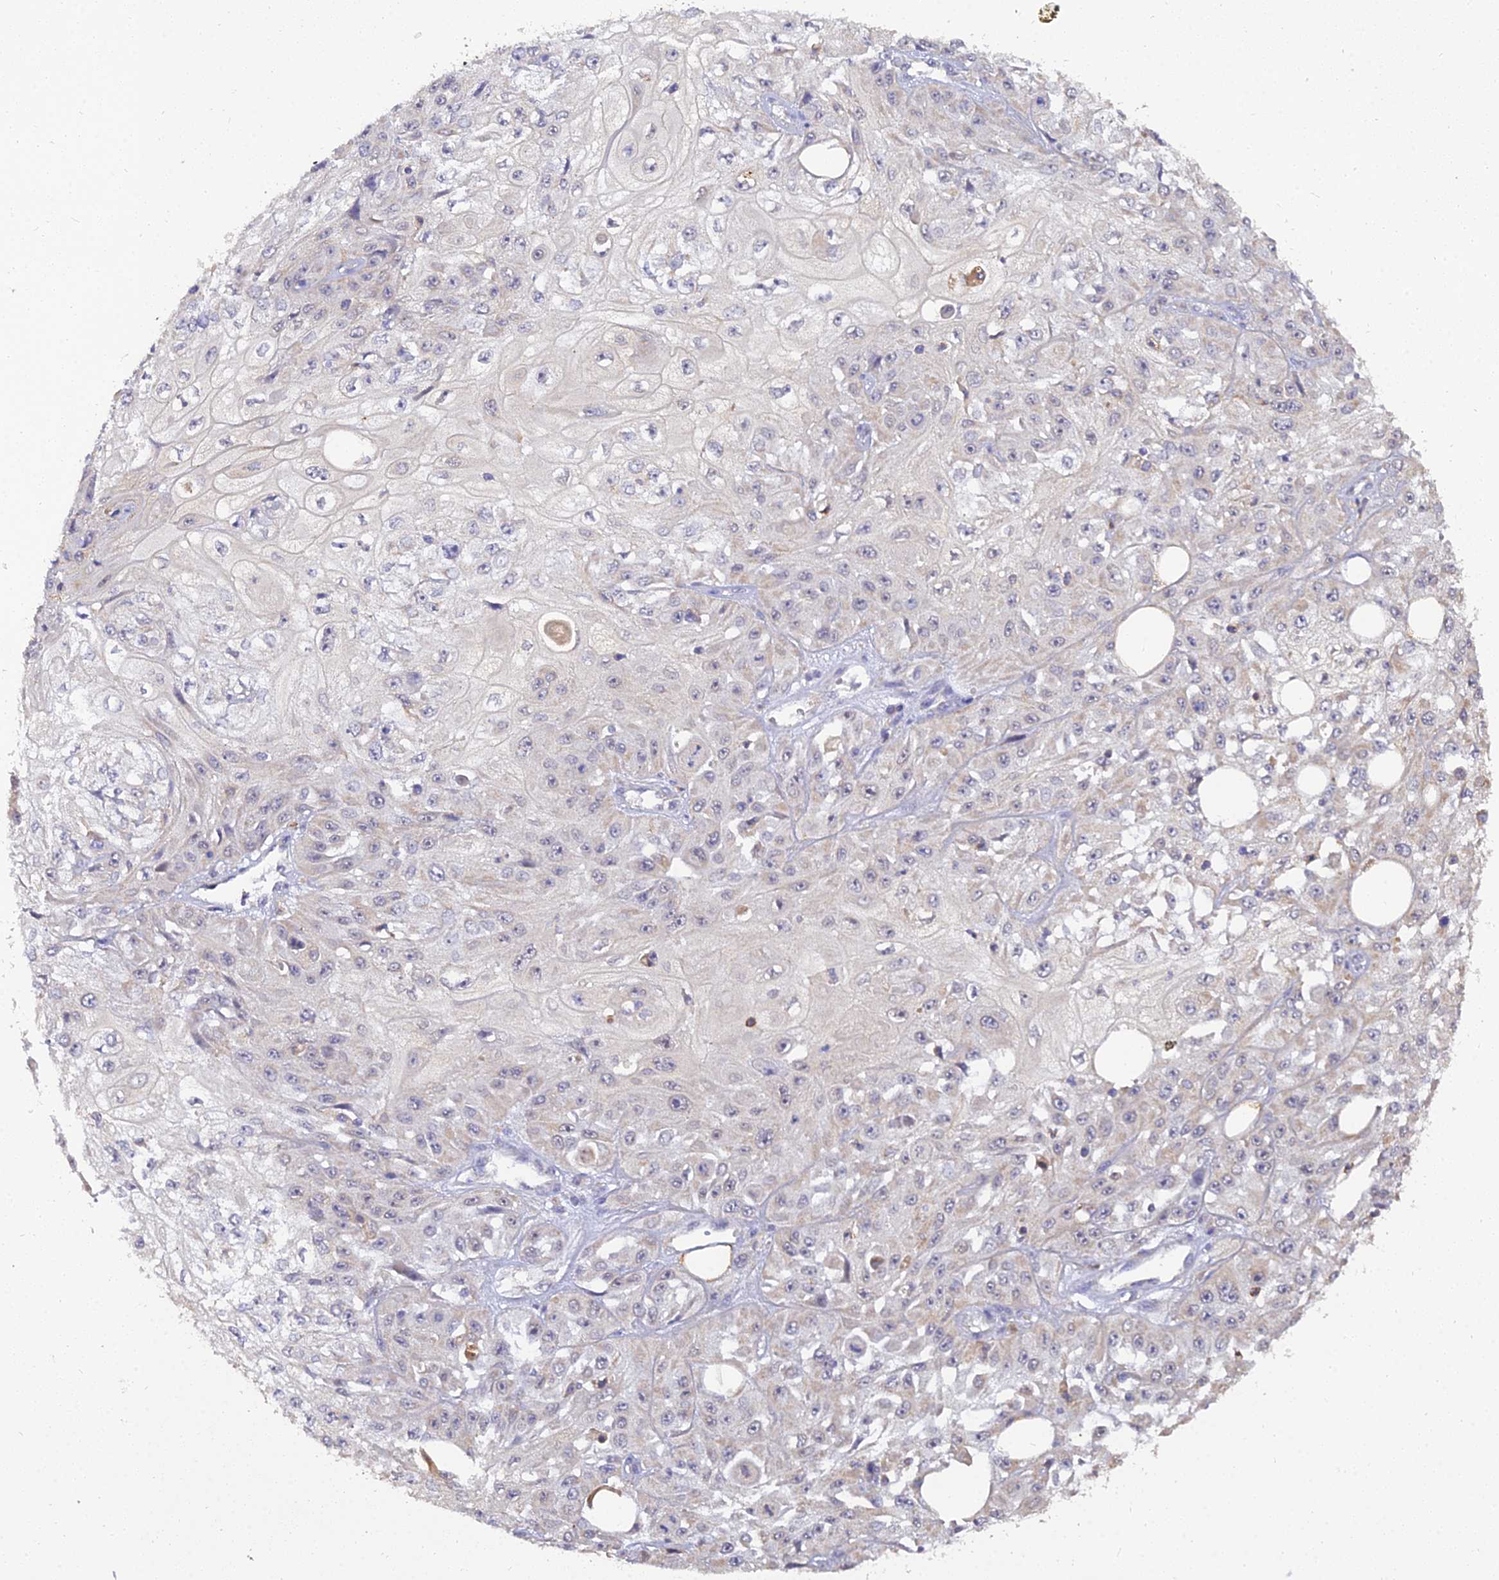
{"staining": {"intensity": "negative", "quantity": "none", "location": "none"}, "tissue": "skin cancer", "cell_type": "Tumor cells", "image_type": "cancer", "snomed": [{"axis": "morphology", "description": "Squamous cell carcinoma, NOS"}, {"axis": "morphology", "description": "Squamous cell carcinoma, metastatic, NOS"}, {"axis": "topography", "description": "Skin"}, {"axis": "topography", "description": "Lymph node"}], "caption": "Human skin cancer (squamous cell carcinoma) stained for a protein using immunohistochemistry (IHC) shows no positivity in tumor cells.", "gene": "ARL8B", "patient": {"sex": "male", "age": 75}}